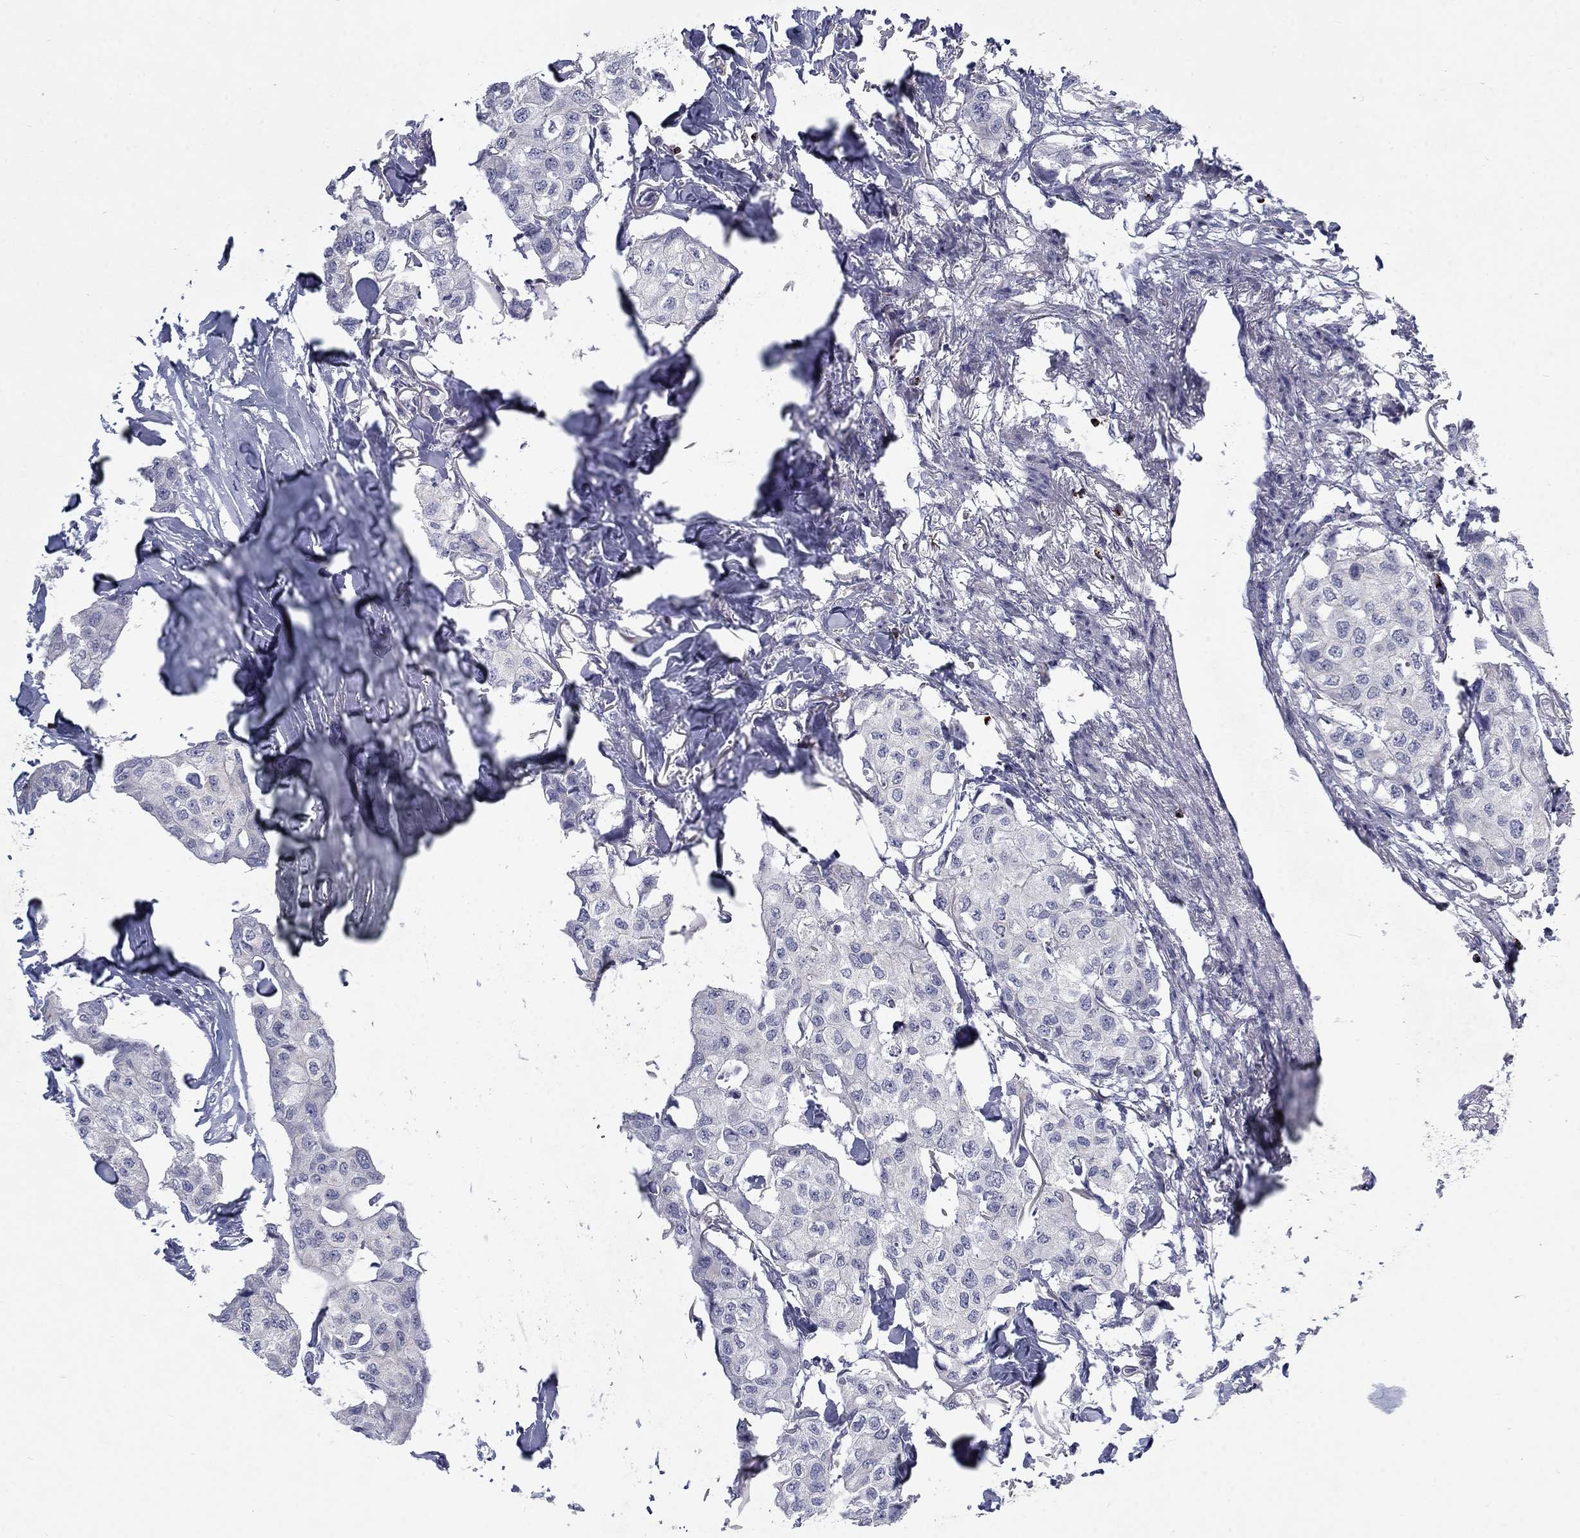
{"staining": {"intensity": "negative", "quantity": "none", "location": "none"}, "tissue": "breast cancer", "cell_type": "Tumor cells", "image_type": "cancer", "snomed": [{"axis": "morphology", "description": "Duct carcinoma"}, {"axis": "topography", "description": "Breast"}], "caption": "A histopathology image of human breast cancer is negative for staining in tumor cells.", "gene": "GZMA", "patient": {"sex": "female", "age": 80}}